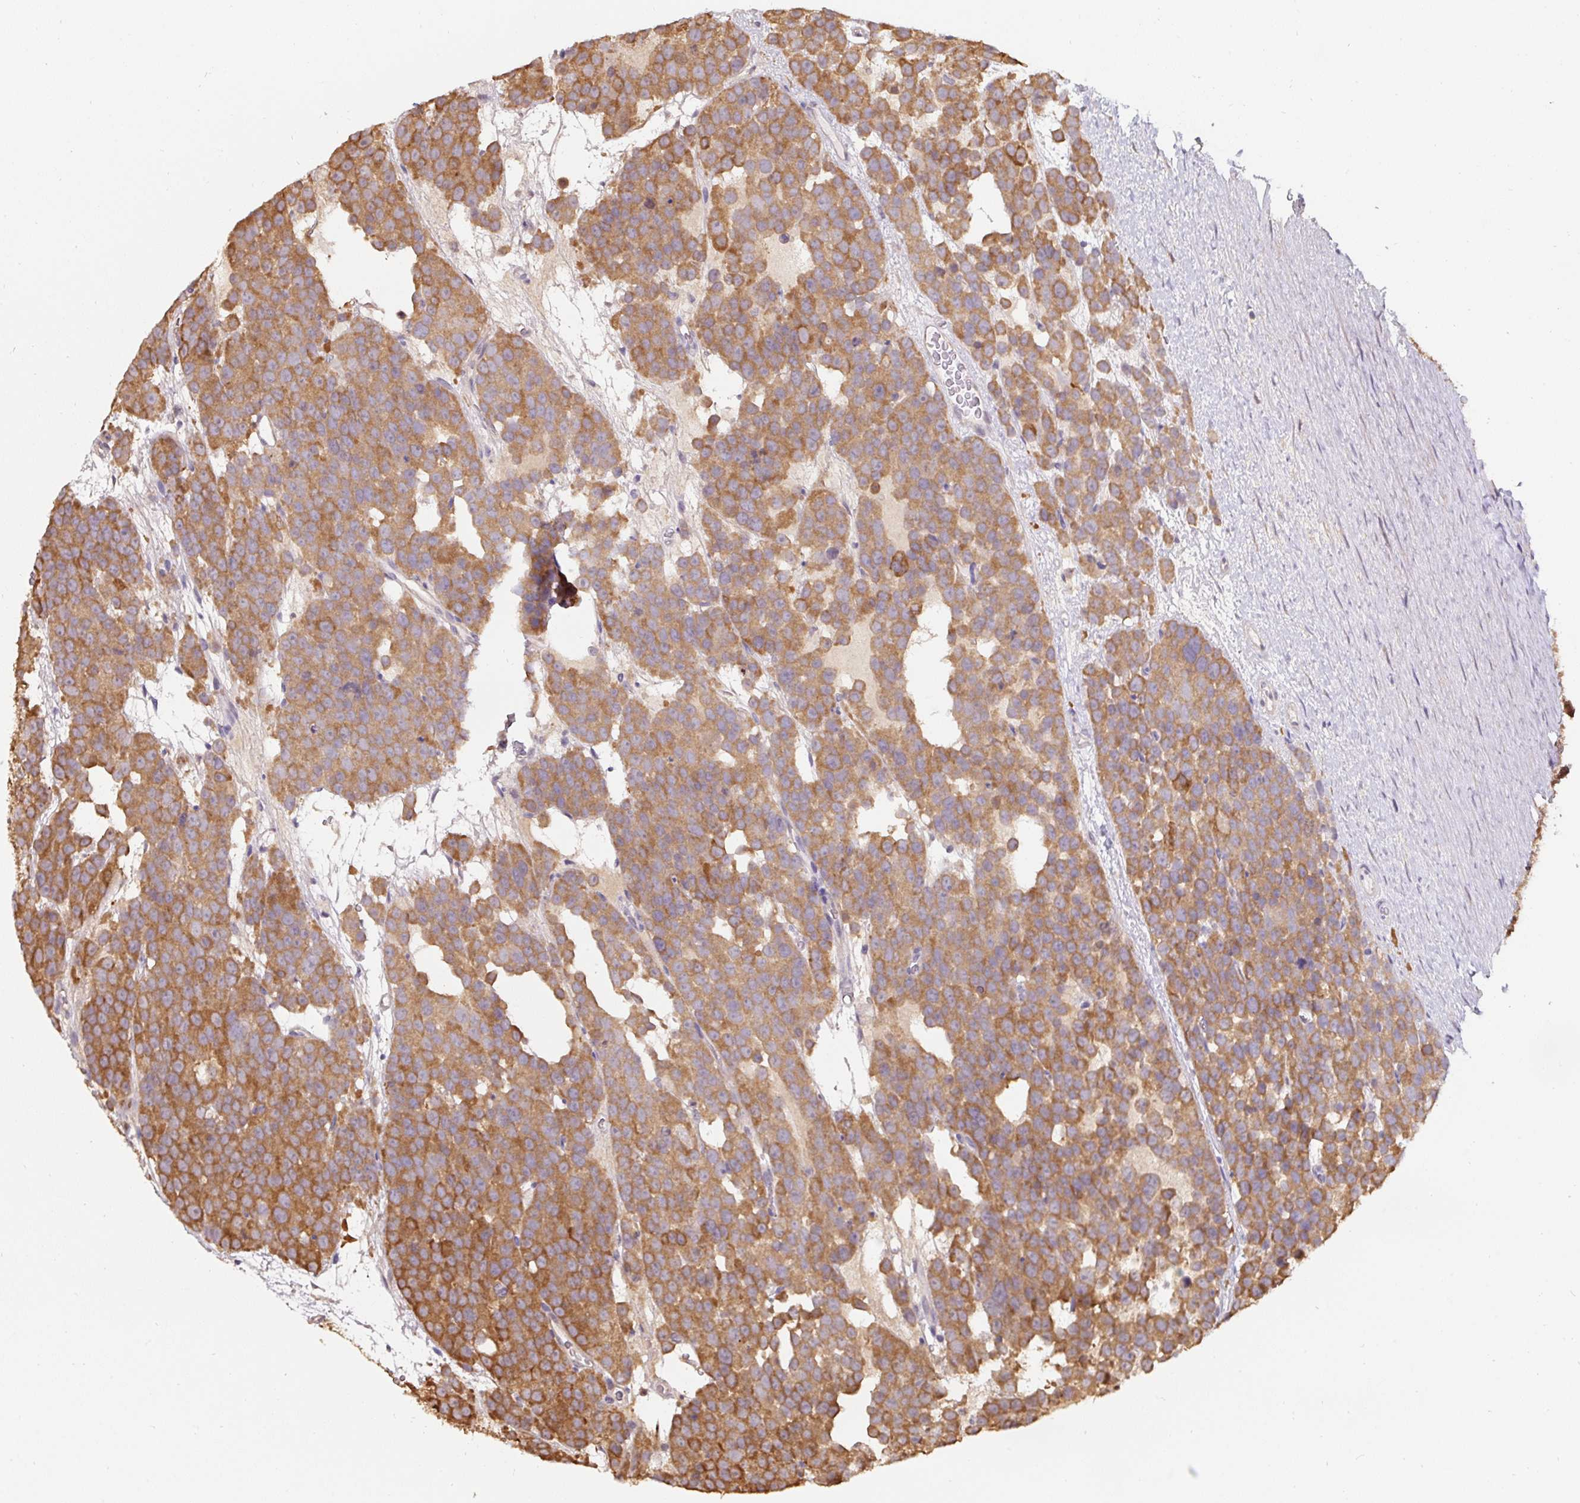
{"staining": {"intensity": "moderate", "quantity": ">75%", "location": "cytoplasmic/membranous"}, "tissue": "testis cancer", "cell_type": "Tumor cells", "image_type": "cancer", "snomed": [{"axis": "morphology", "description": "Seminoma, NOS"}, {"axis": "topography", "description": "Testis"}], "caption": "Immunohistochemical staining of seminoma (testis) displays medium levels of moderate cytoplasmic/membranous positivity in about >75% of tumor cells.", "gene": "ST13", "patient": {"sex": "male", "age": 71}}